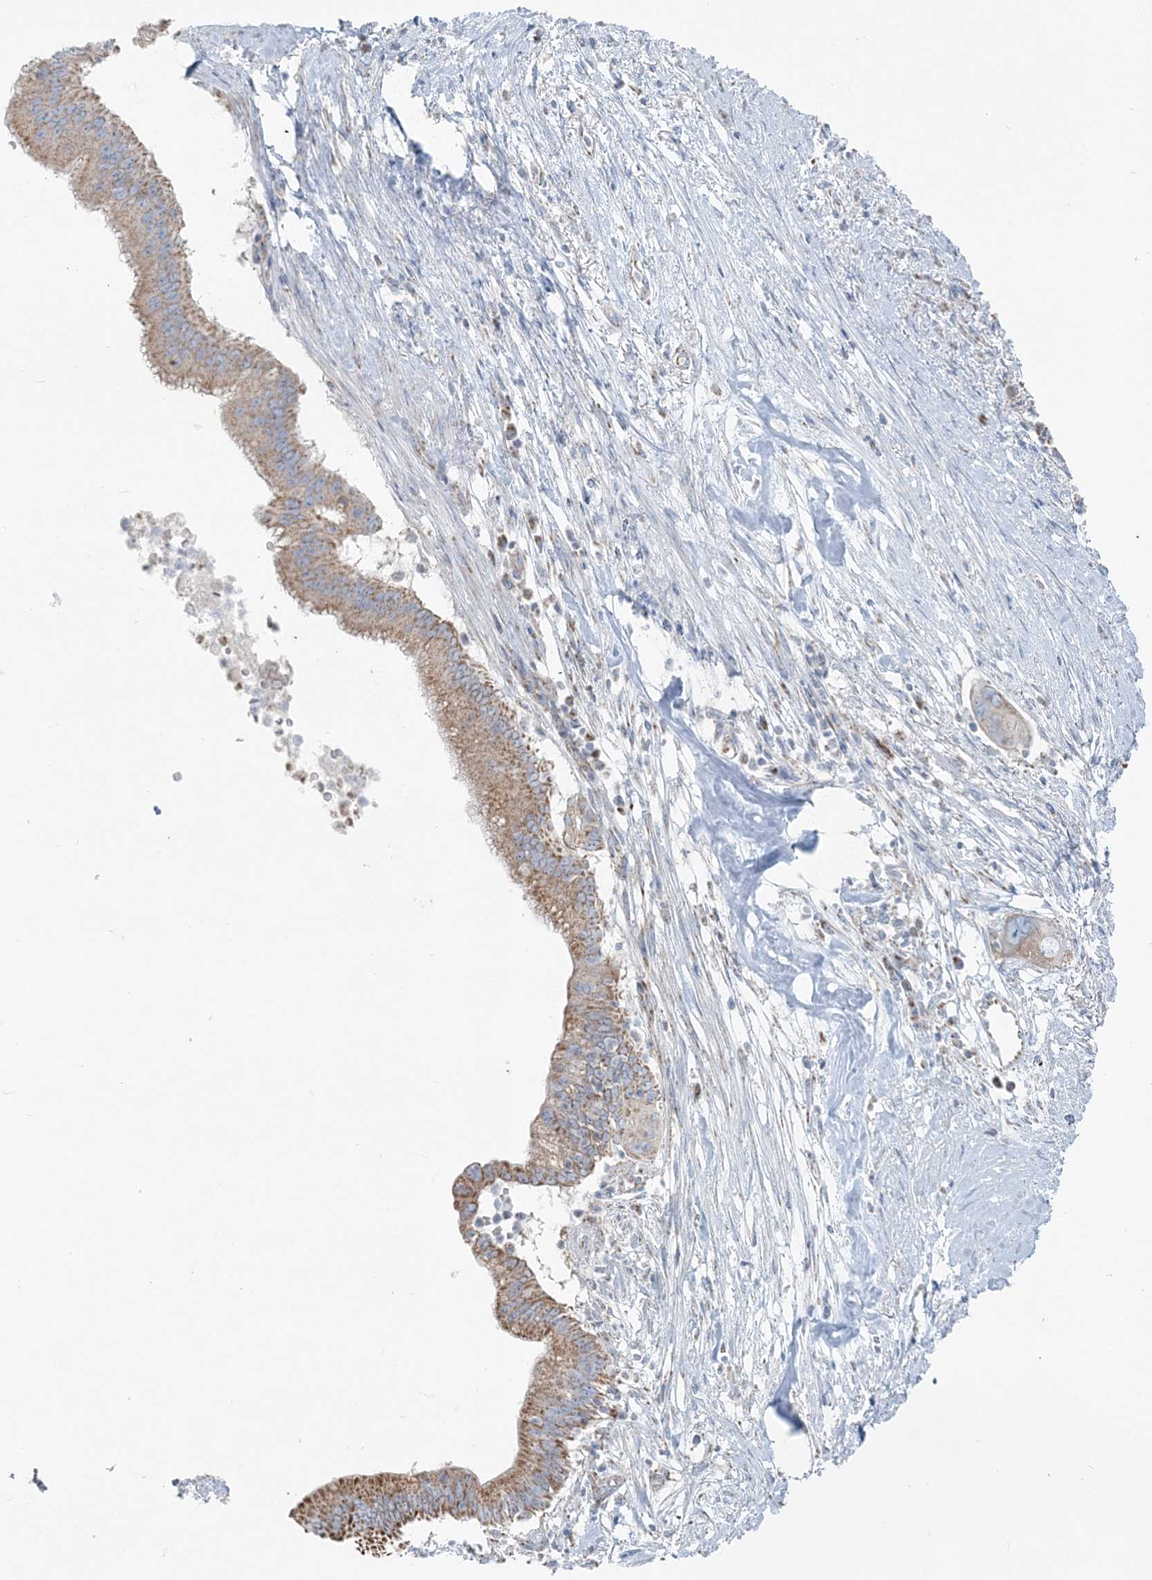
{"staining": {"intensity": "moderate", "quantity": ">75%", "location": "cytoplasmic/membranous"}, "tissue": "pancreatic cancer", "cell_type": "Tumor cells", "image_type": "cancer", "snomed": [{"axis": "morphology", "description": "Adenocarcinoma, NOS"}, {"axis": "topography", "description": "Pancreas"}], "caption": "IHC image of neoplastic tissue: pancreatic cancer (adenocarcinoma) stained using immunohistochemistry (IHC) displays medium levels of moderate protein expression localized specifically in the cytoplasmic/membranous of tumor cells, appearing as a cytoplasmic/membranous brown color.", "gene": "PCCB", "patient": {"sex": "male", "age": 68}}